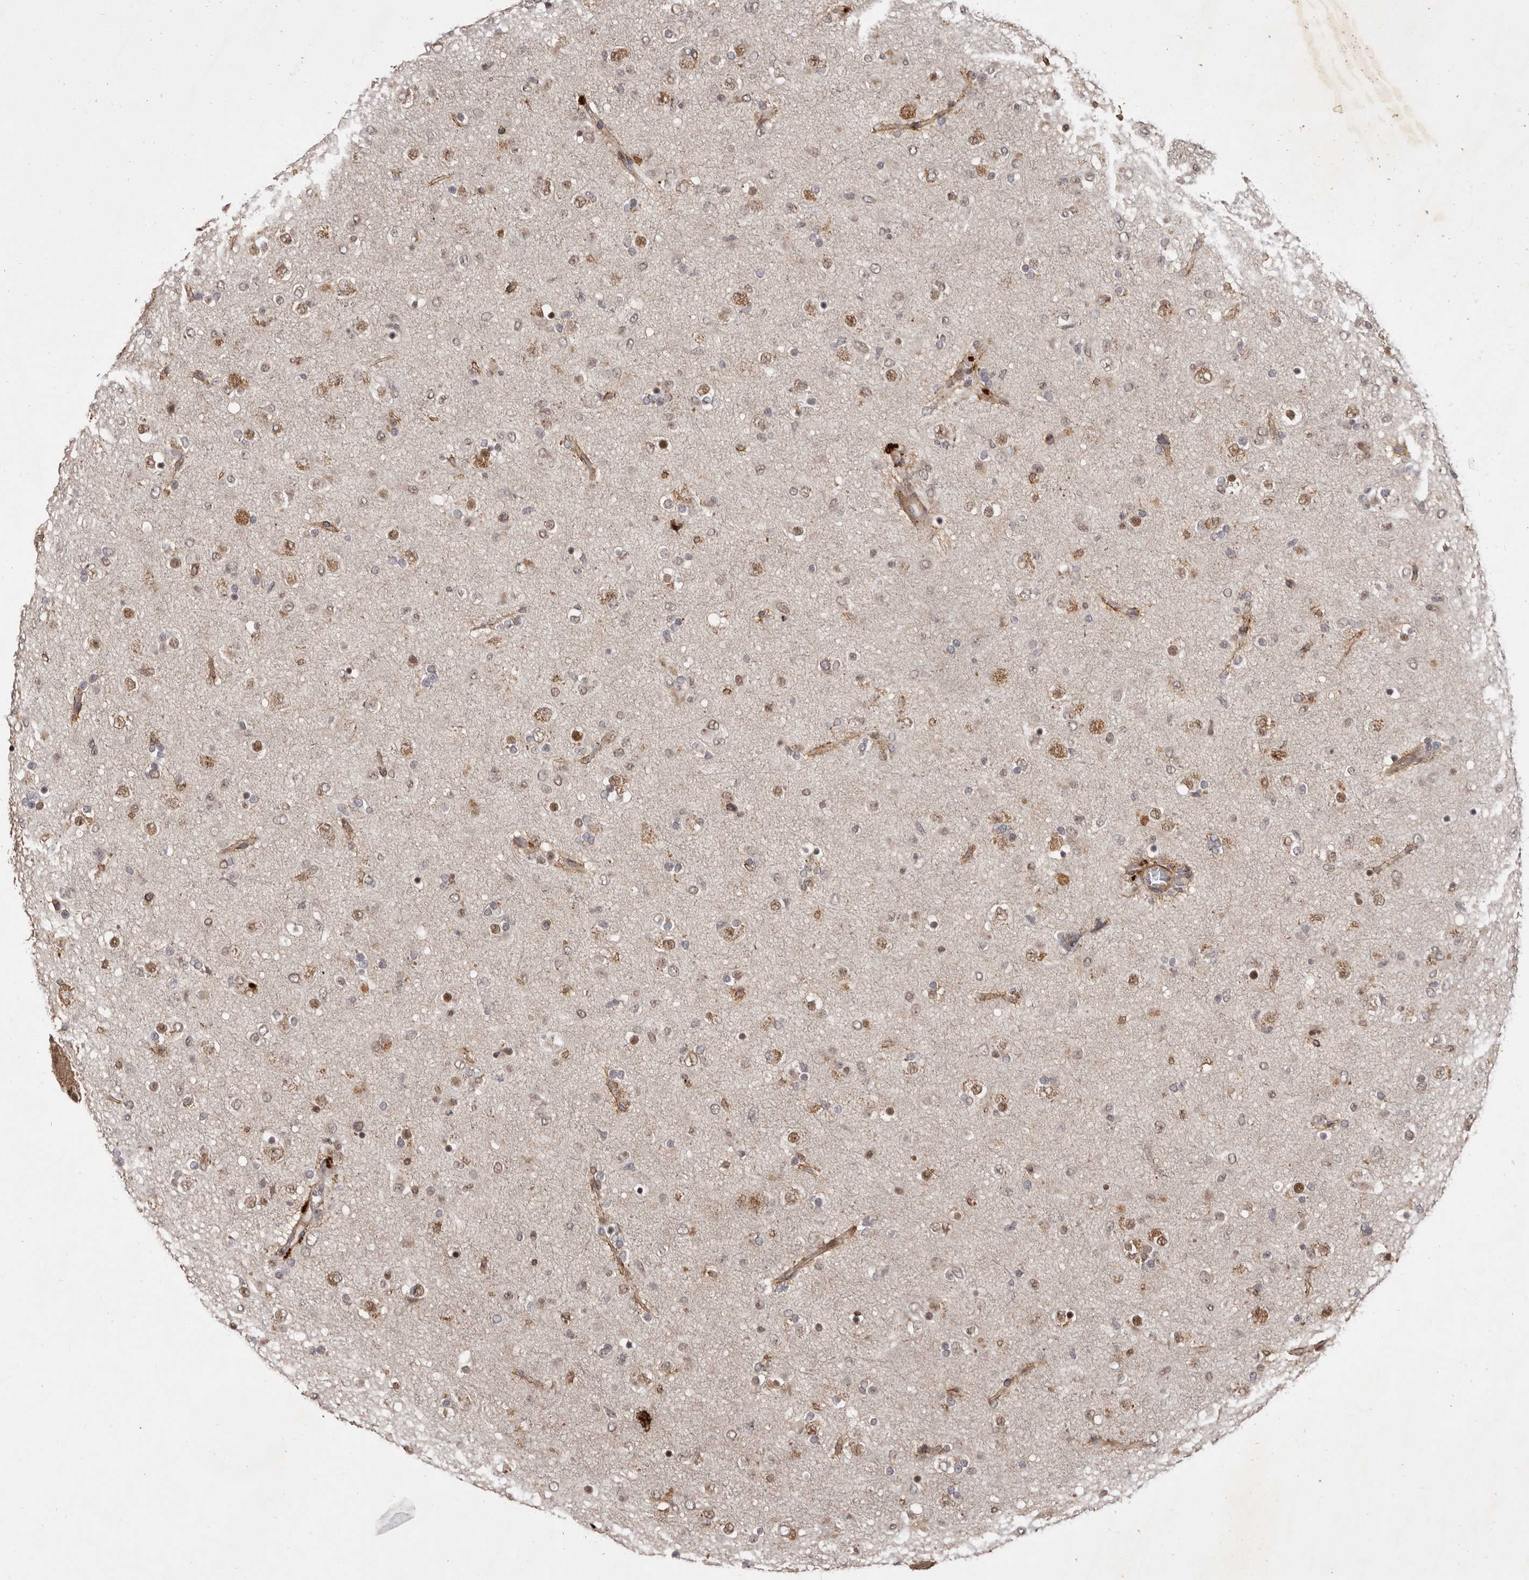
{"staining": {"intensity": "moderate", "quantity": "25%-75%", "location": "nuclear"}, "tissue": "glioma", "cell_type": "Tumor cells", "image_type": "cancer", "snomed": [{"axis": "morphology", "description": "Glioma, malignant, Low grade"}, {"axis": "topography", "description": "Brain"}], "caption": "Malignant glioma (low-grade) stained with a brown dye displays moderate nuclear positive expression in approximately 25%-75% of tumor cells.", "gene": "ZNF326", "patient": {"sex": "male", "age": 65}}